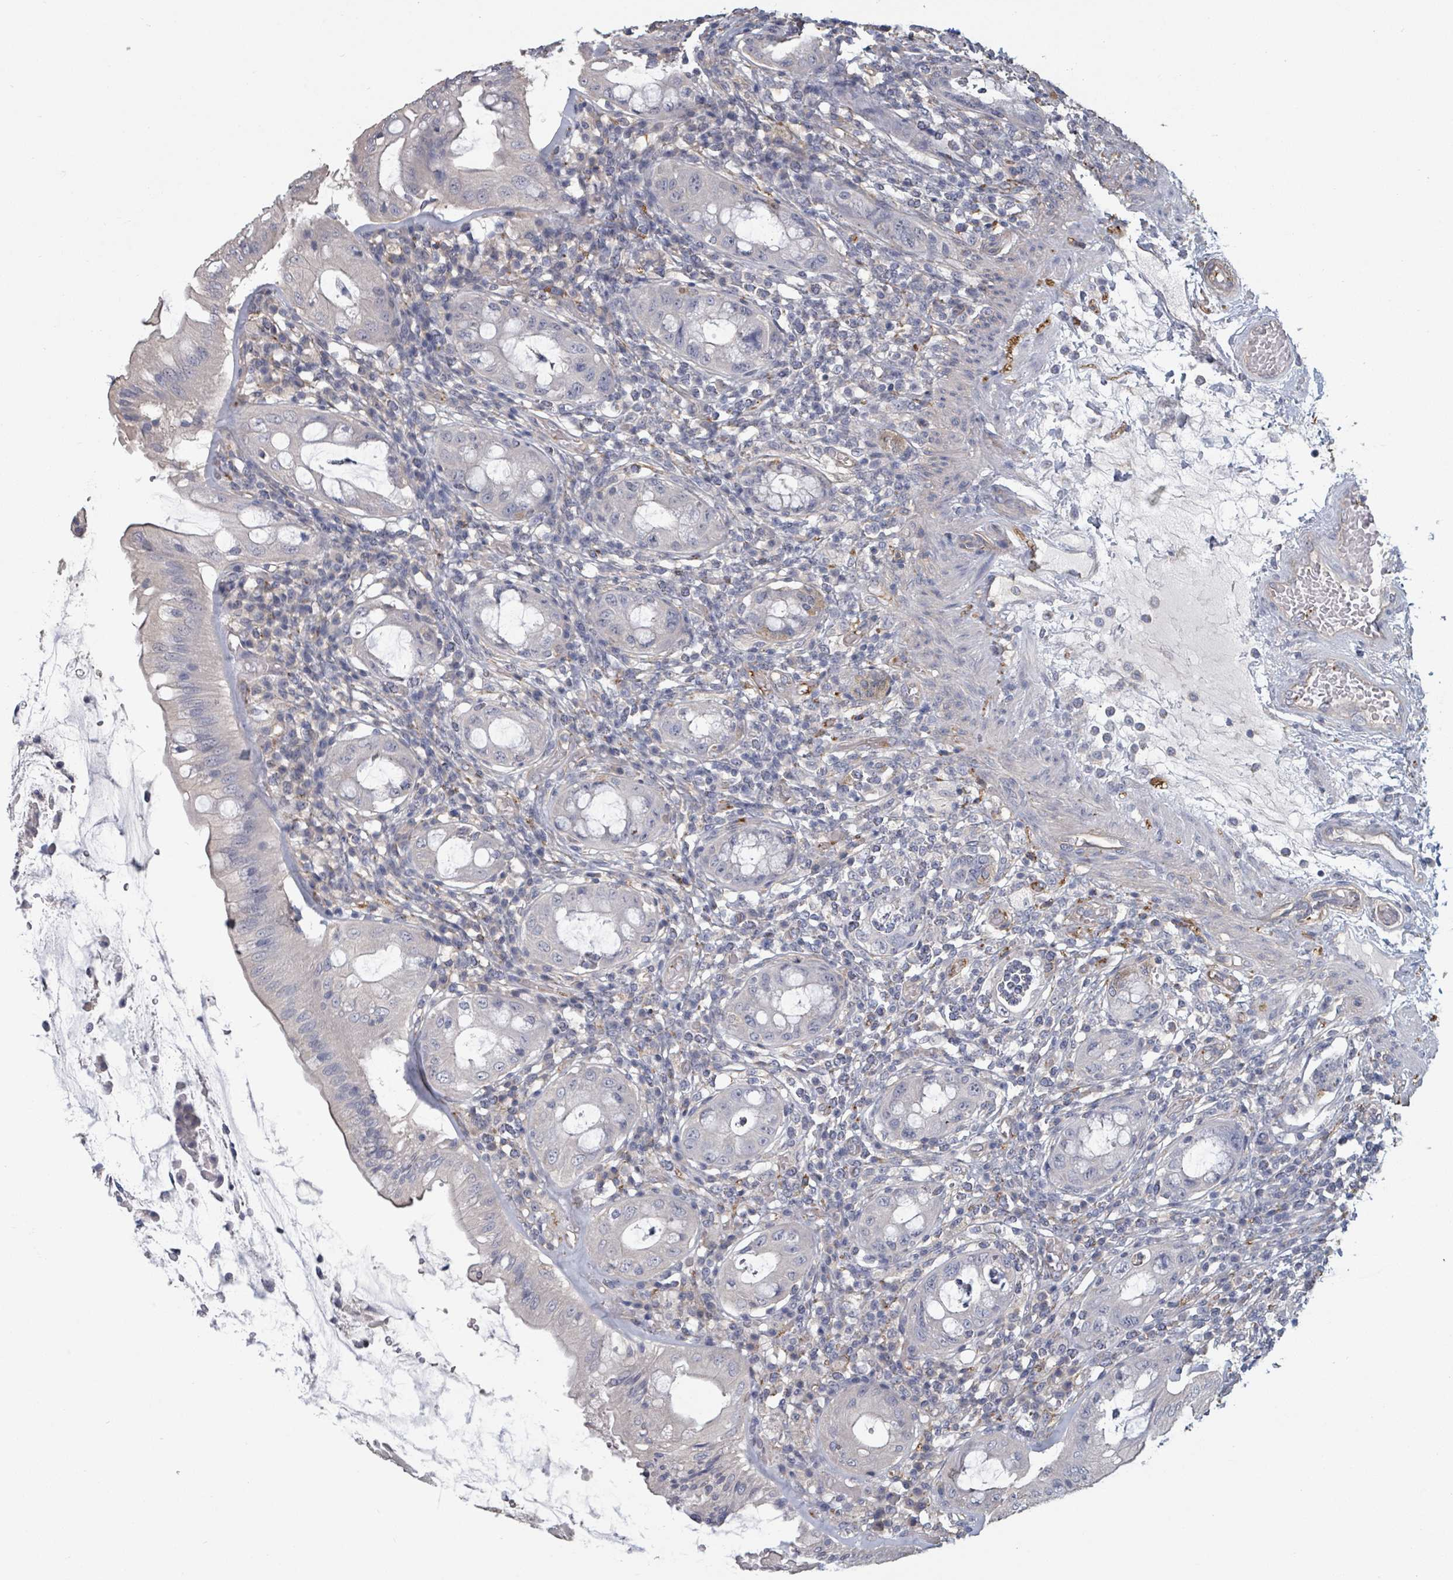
{"staining": {"intensity": "negative", "quantity": "none", "location": "none"}, "tissue": "rectum", "cell_type": "Glandular cells", "image_type": "normal", "snomed": [{"axis": "morphology", "description": "Normal tissue, NOS"}, {"axis": "topography", "description": "Rectum"}], "caption": "An immunohistochemistry (IHC) photomicrograph of benign rectum is shown. There is no staining in glandular cells of rectum.", "gene": "PLAUR", "patient": {"sex": "female", "age": 57}}